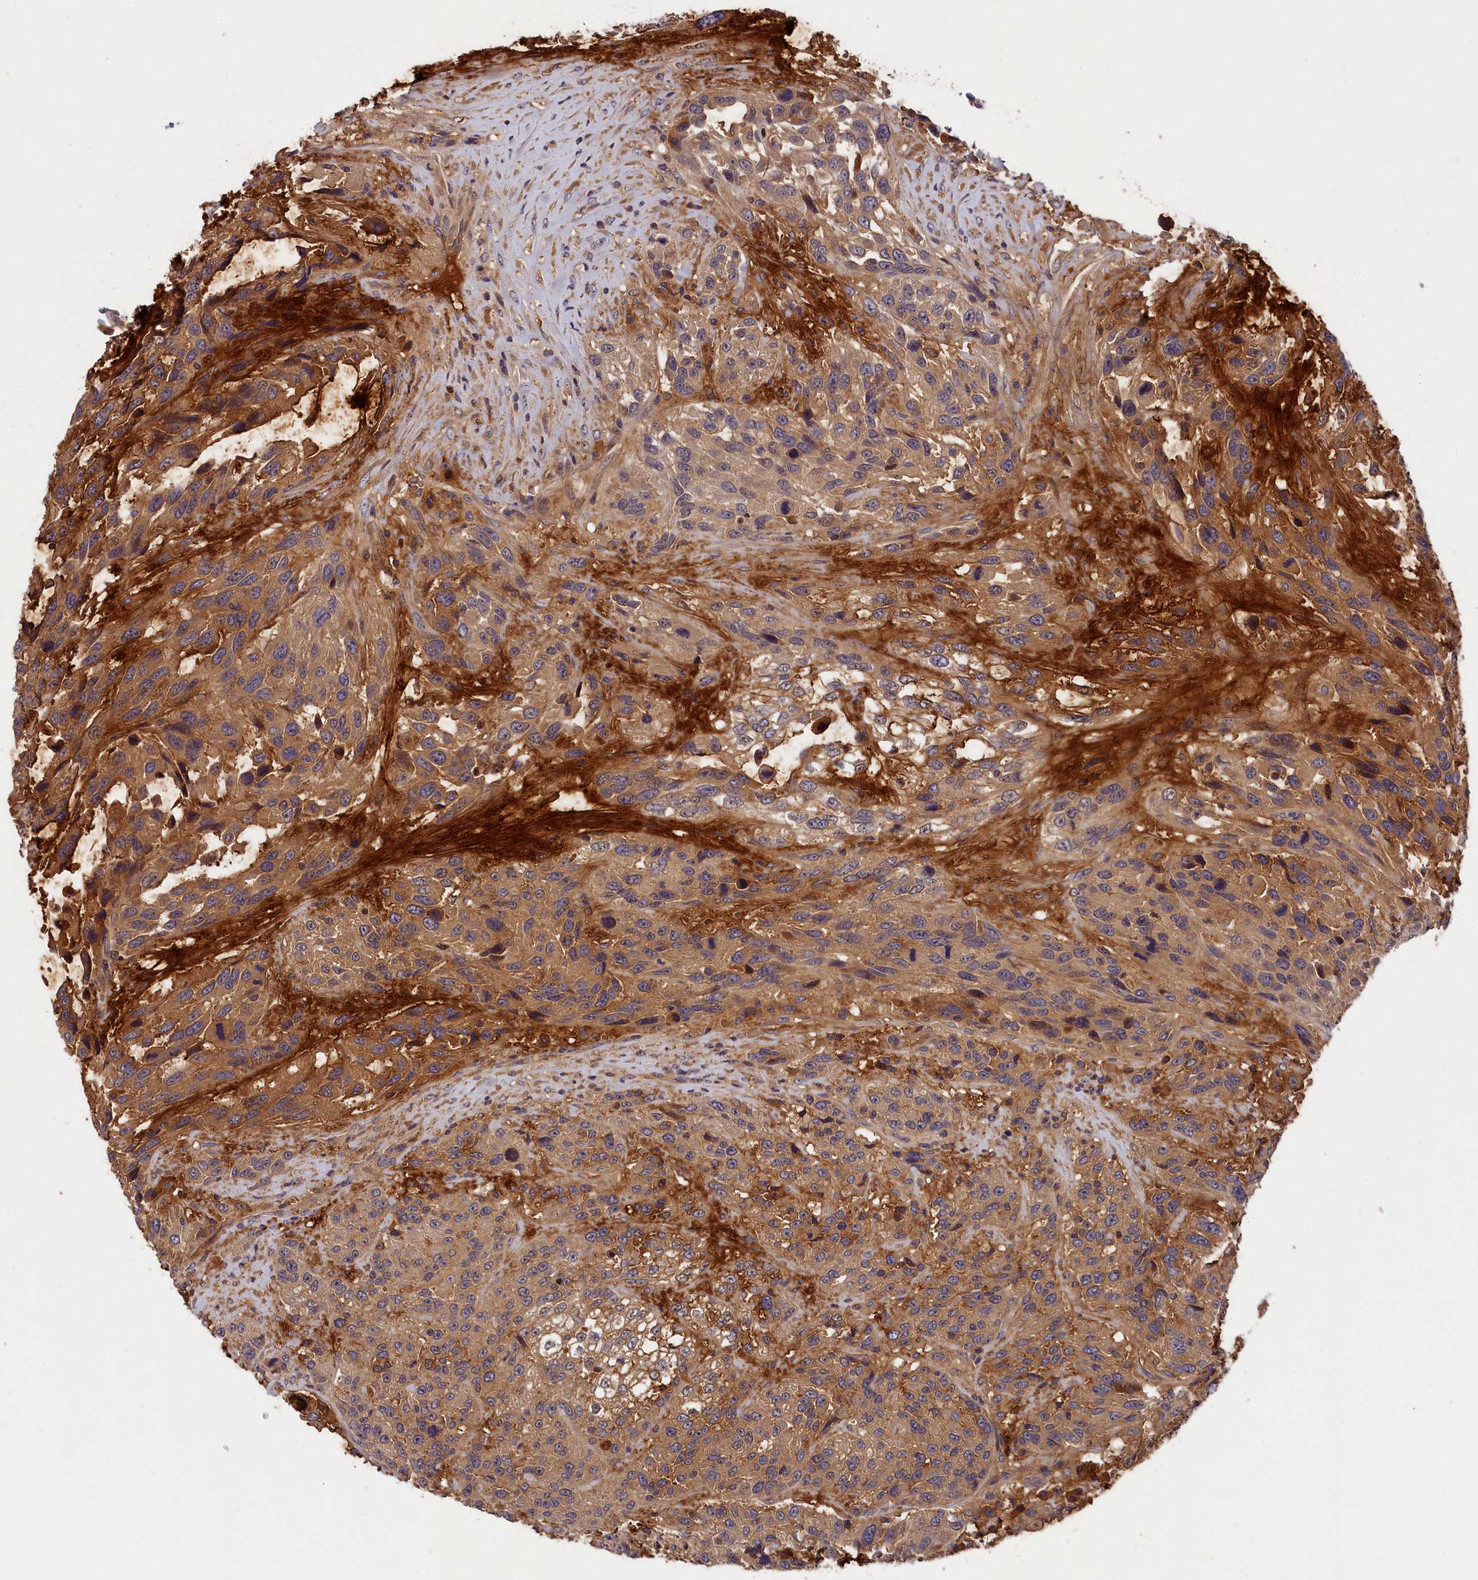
{"staining": {"intensity": "moderate", "quantity": ">75%", "location": "cytoplasmic/membranous"}, "tissue": "urothelial cancer", "cell_type": "Tumor cells", "image_type": "cancer", "snomed": [{"axis": "morphology", "description": "Urothelial carcinoma, High grade"}, {"axis": "topography", "description": "Urinary bladder"}], "caption": "A brown stain shows moderate cytoplasmic/membranous expression of a protein in urothelial cancer tumor cells. Nuclei are stained in blue.", "gene": "ITIH1", "patient": {"sex": "female", "age": 70}}